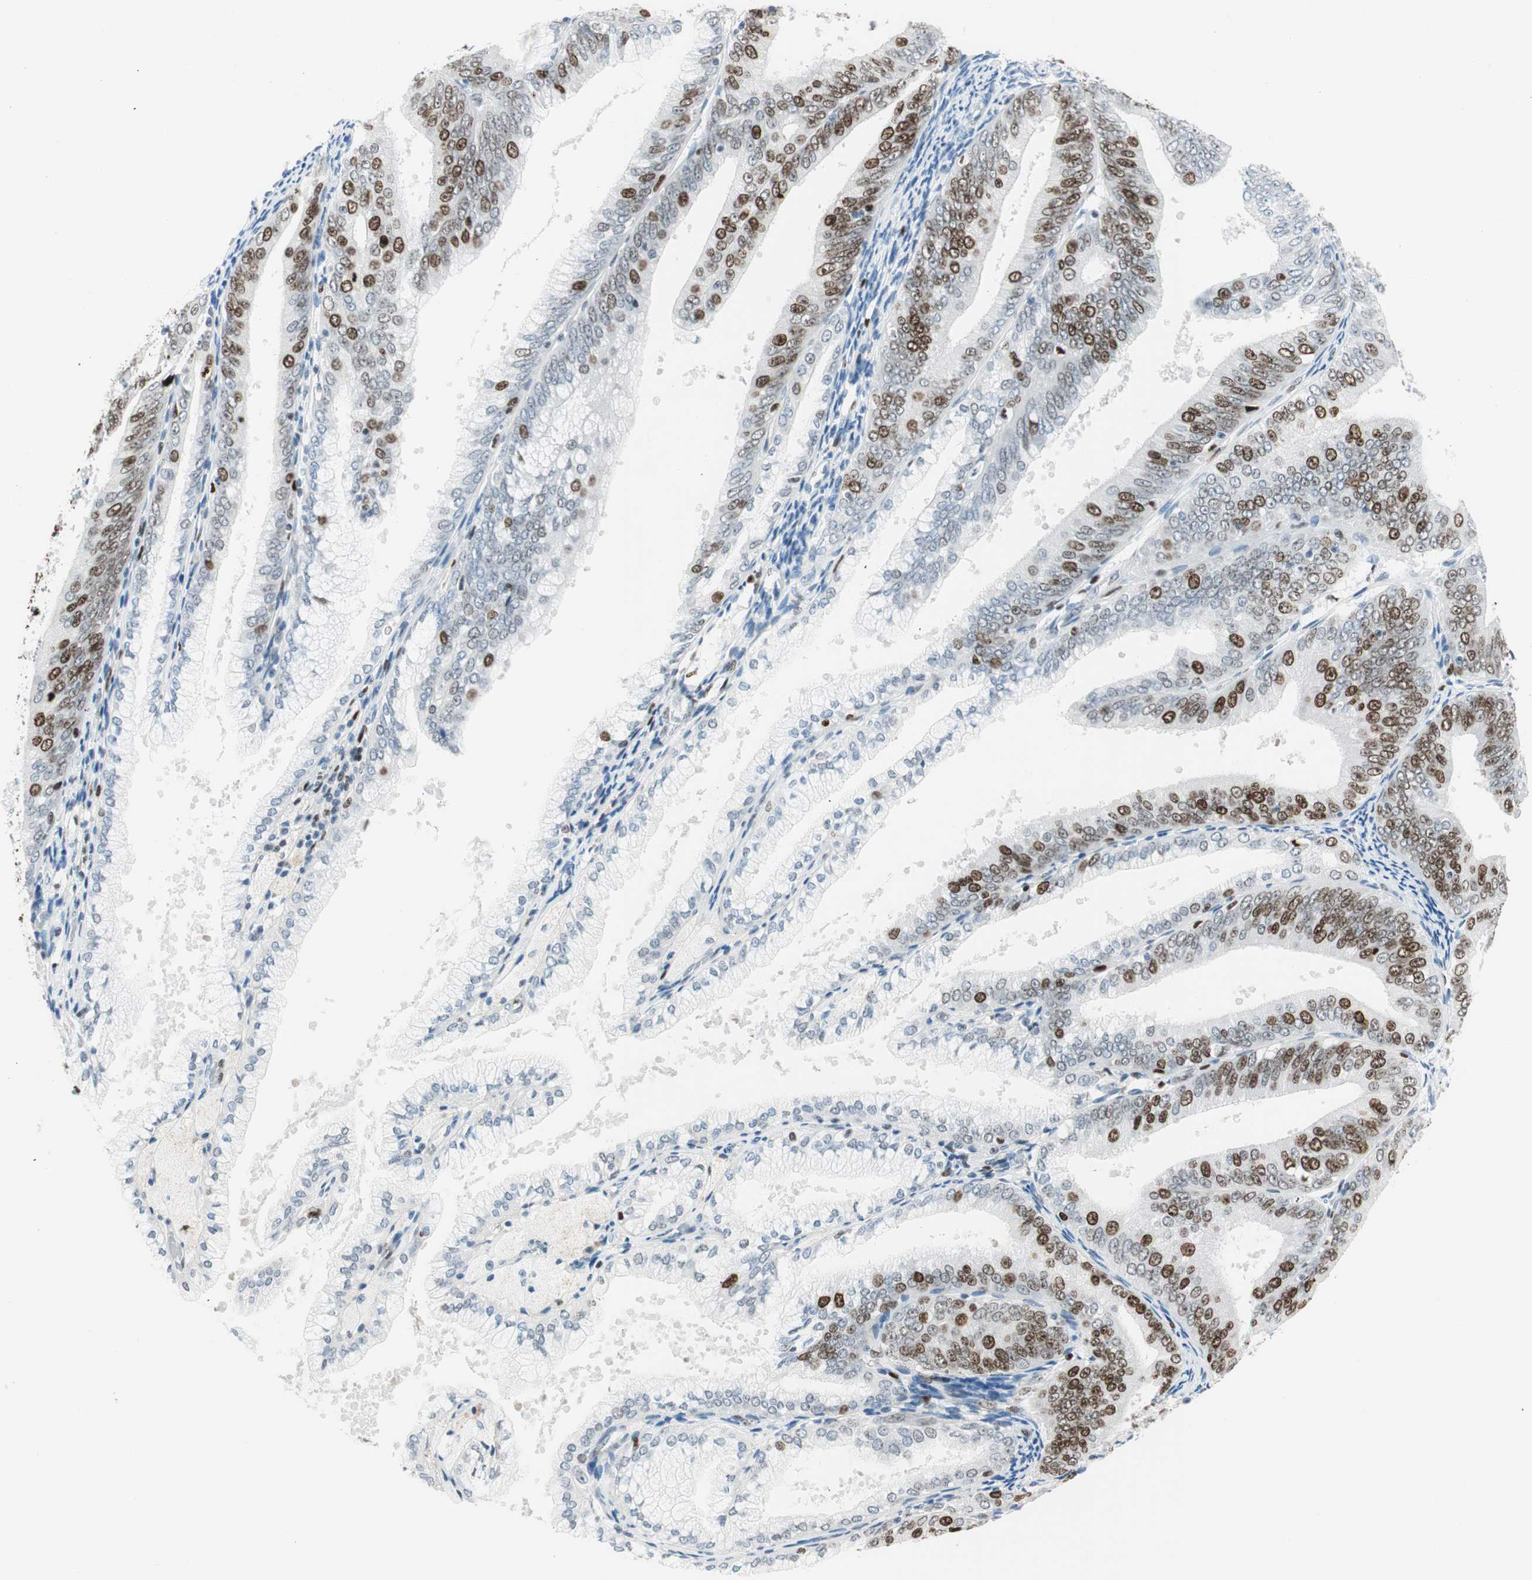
{"staining": {"intensity": "moderate", "quantity": "25%-75%", "location": "nuclear"}, "tissue": "endometrial cancer", "cell_type": "Tumor cells", "image_type": "cancer", "snomed": [{"axis": "morphology", "description": "Adenocarcinoma, NOS"}, {"axis": "topography", "description": "Endometrium"}], "caption": "Endometrial adenocarcinoma stained with immunohistochemistry shows moderate nuclear staining in about 25%-75% of tumor cells.", "gene": "EZH2", "patient": {"sex": "female", "age": 63}}